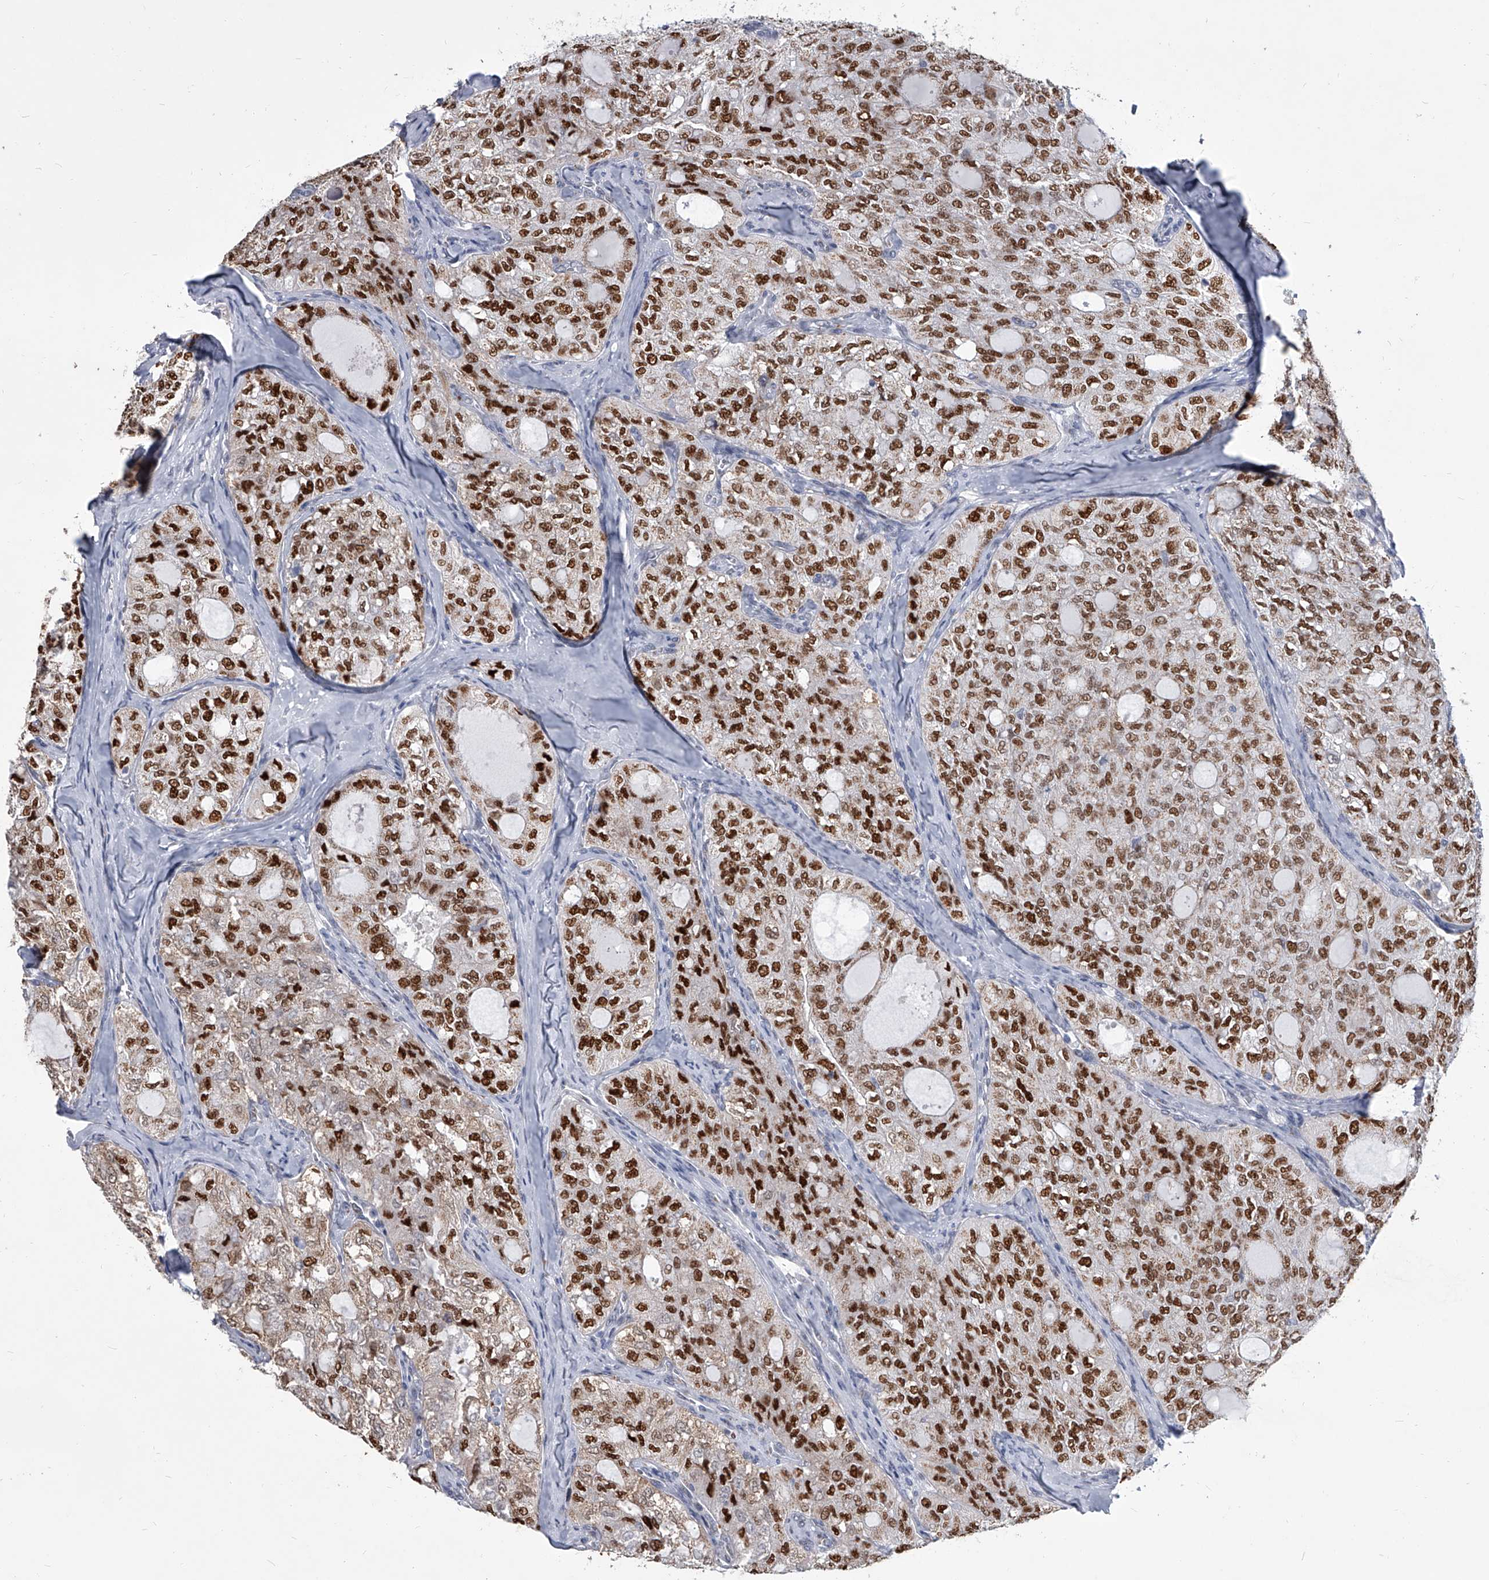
{"staining": {"intensity": "strong", "quantity": ">75%", "location": "nuclear"}, "tissue": "thyroid cancer", "cell_type": "Tumor cells", "image_type": "cancer", "snomed": [{"axis": "morphology", "description": "Follicular adenoma carcinoma, NOS"}, {"axis": "topography", "description": "Thyroid gland"}], "caption": "Follicular adenoma carcinoma (thyroid) stained with DAB (3,3'-diaminobenzidine) immunohistochemistry exhibits high levels of strong nuclear positivity in approximately >75% of tumor cells.", "gene": "EVA1C", "patient": {"sex": "male", "age": 75}}